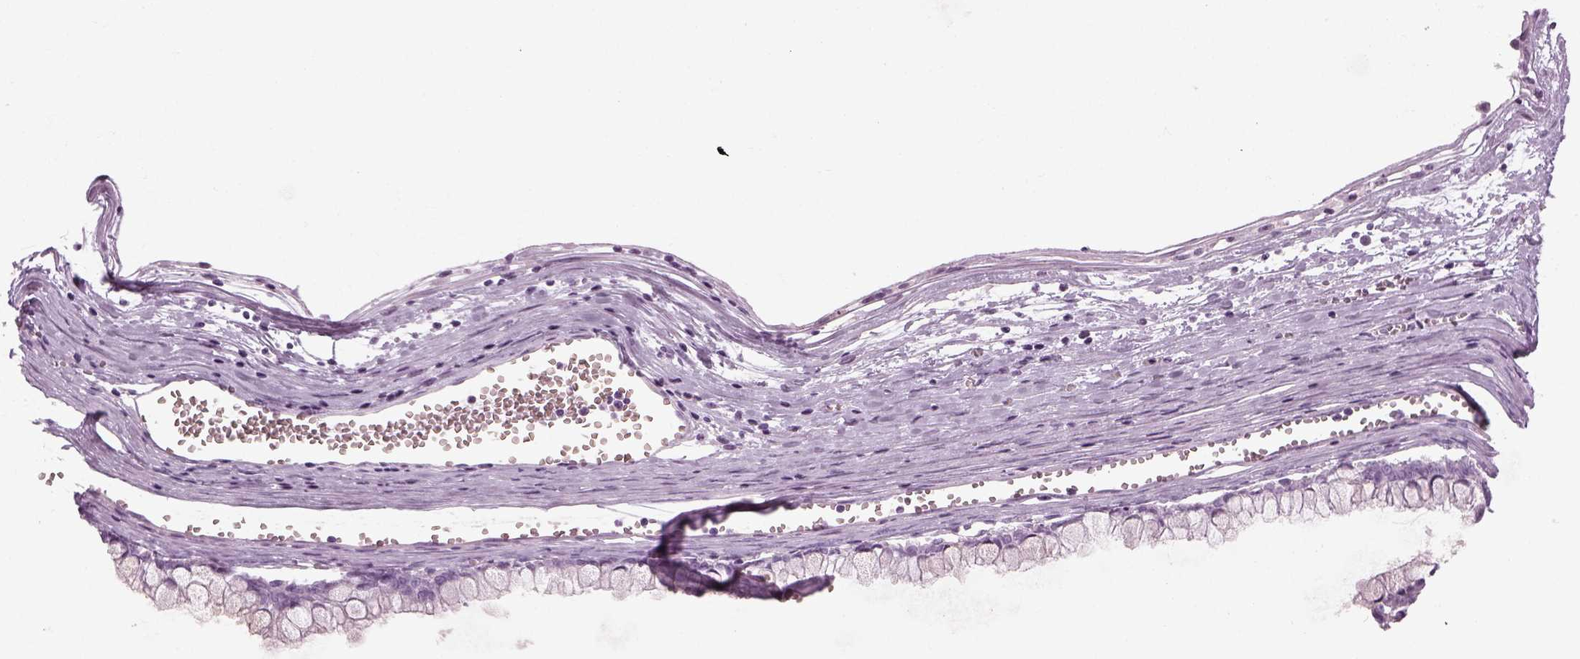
{"staining": {"intensity": "negative", "quantity": "none", "location": "none"}, "tissue": "ovarian cancer", "cell_type": "Tumor cells", "image_type": "cancer", "snomed": [{"axis": "morphology", "description": "Cystadenocarcinoma, mucinous, NOS"}, {"axis": "topography", "description": "Ovary"}], "caption": "DAB (3,3'-diaminobenzidine) immunohistochemical staining of ovarian cancer (mucinous cystadenocarcinoma) displays no significant expression in tumor cells. The staining is performed using DAB brown chromogen with nuclei counter-stained in using hematoxylin.", "gene": "SAG", "patient": {"sex": "female", "age": 67}}